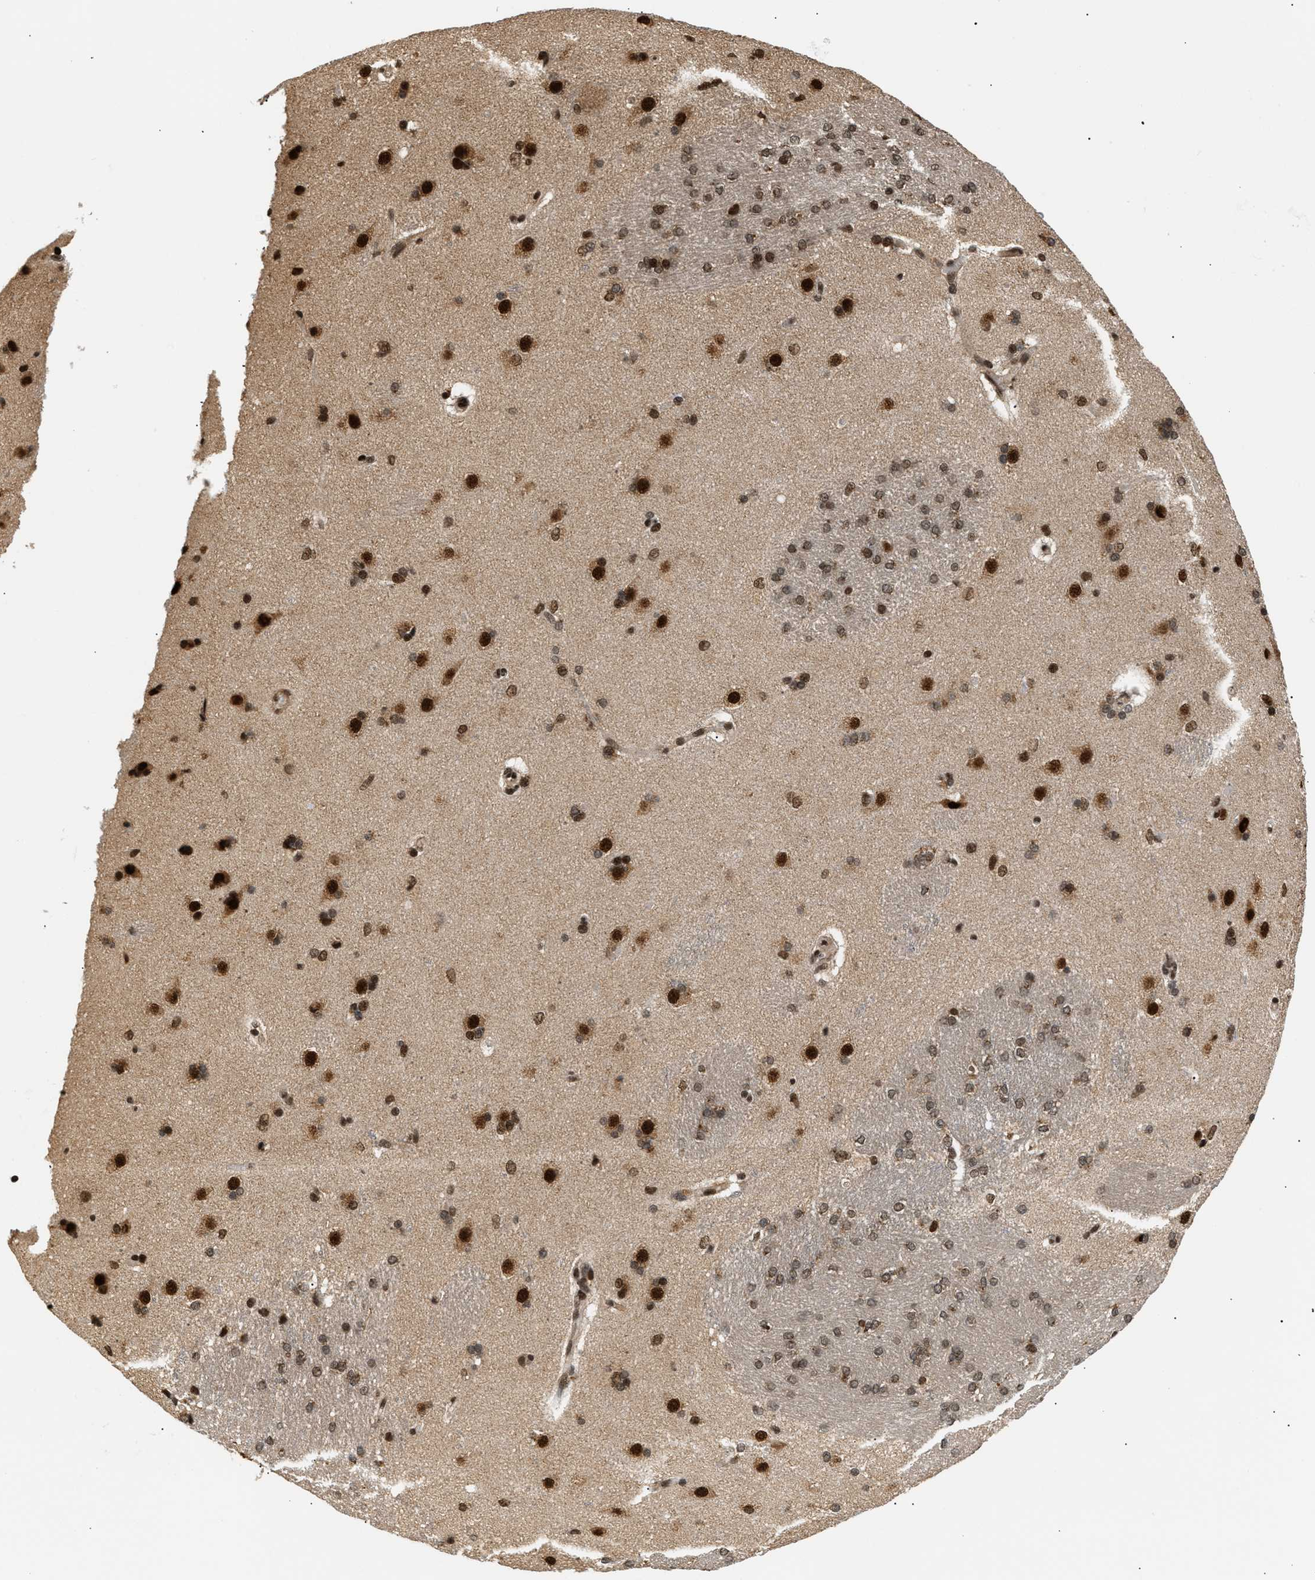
{"staining": {"intensity": "moderate", "quantity": "25%-75%", "location": "nuclear"}, "tissue": "caudate", "cell_type": "Glial cells", "image_type": "normal", "snomed": [{"axis": "morphology", "description": "Normal tissue, NOS"}, {"axis": "topography", "description": "Lateral ventricle wall"}], "caption": "Caudate was stained to show a protein in brown. There is medium levels of moderate nuclear positivity in approximately 25%-75% of glial cells. The staining is performed using DAB (3,3'-diaminobenzidine) brown chromogen to label protein expression. The nuclei are counter-stained blue using hematoxylin.", "gene": "RBM5", "patient": {"sex": "female", "age": 19}}